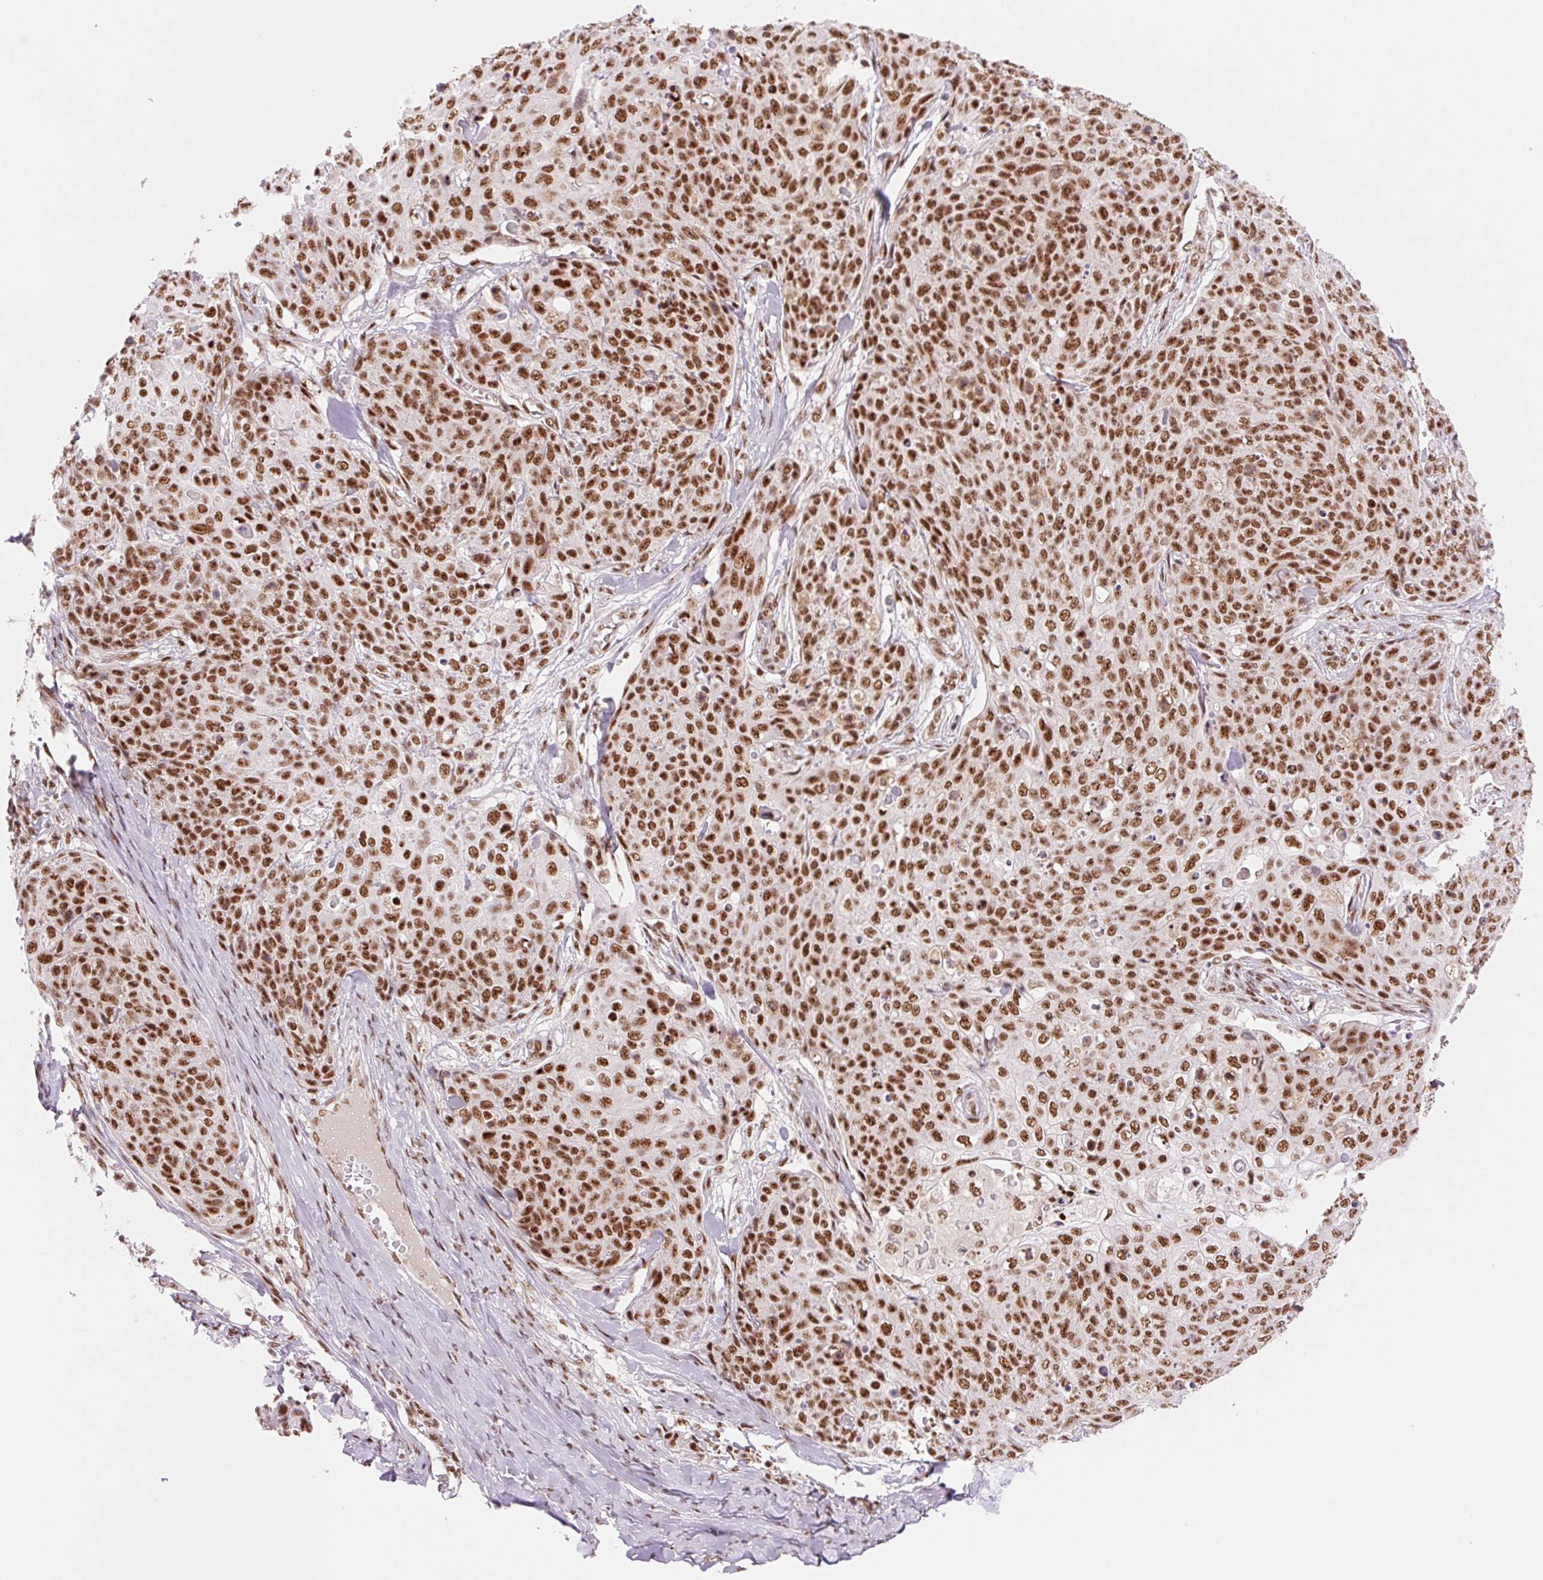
{"staining": {"intensity": "strong", "quantity": ">75%", "location": "nuclear"}, "tissue": "skin cancer", "cell_type": "Tumor cells", "image_type": "cancer", "snomed": [{"axis": "morphology", "description": "Squamous cell carcinoma, NOS"}, {"axis": "topography", "description": "Skin"}, {"axis": "topography", "description": "Vulva"}], "caption": "A high amount of strong nuclear staining is present in approximately >75% of tumor cells in squamous cell carcinoma (skin) tissue. The staining was performed using DAB (3,3'-diaminobenzidine) to visualize the protein expression in brown, while the nuclei were stained in blue with hematoxylin (Magnification: 20x).", "gene": "PRDM11", "patient": {"sex": "female", "age": 85}}